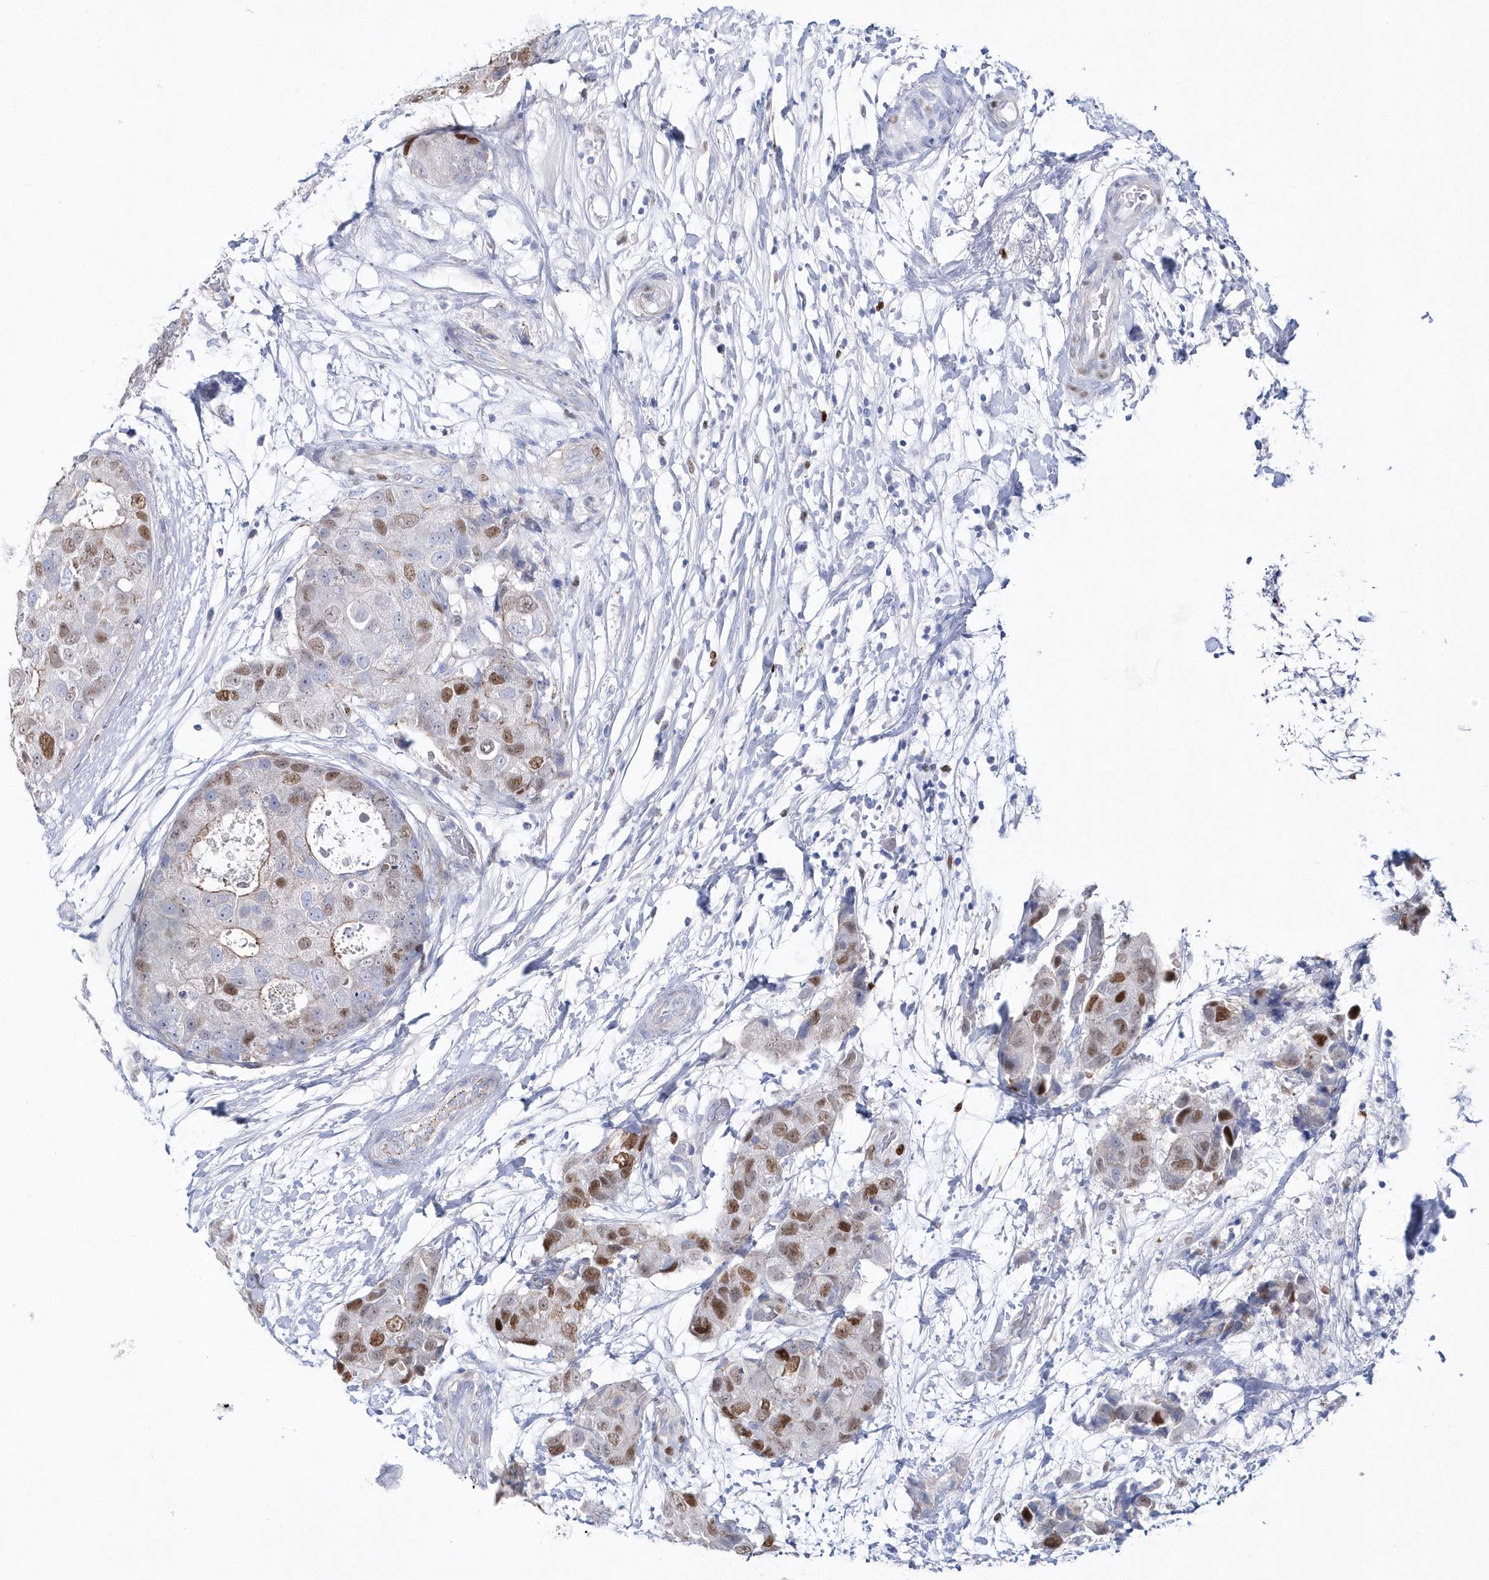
{"staining": {"intensity": "moderate", "quantity": "25%-75%", "location": "nuclear"}, "tissue": "breast cancer", "cell_type": "Tumor cells", "image_type": "cancer", "snomed": [{"axis": "morphology", "description": "Duct carcinoma"}, {"axis": "topography", "description": "Breast"}], "caption": "Immunohistochemical staining of human breast cancer (intraductal carcinoma) displays medium levels of moderate nuclear expression in approximately 25%-75% of tumor cells.", "gene": "TMCO6", "patient": {"sex": "female", "age": 62}}